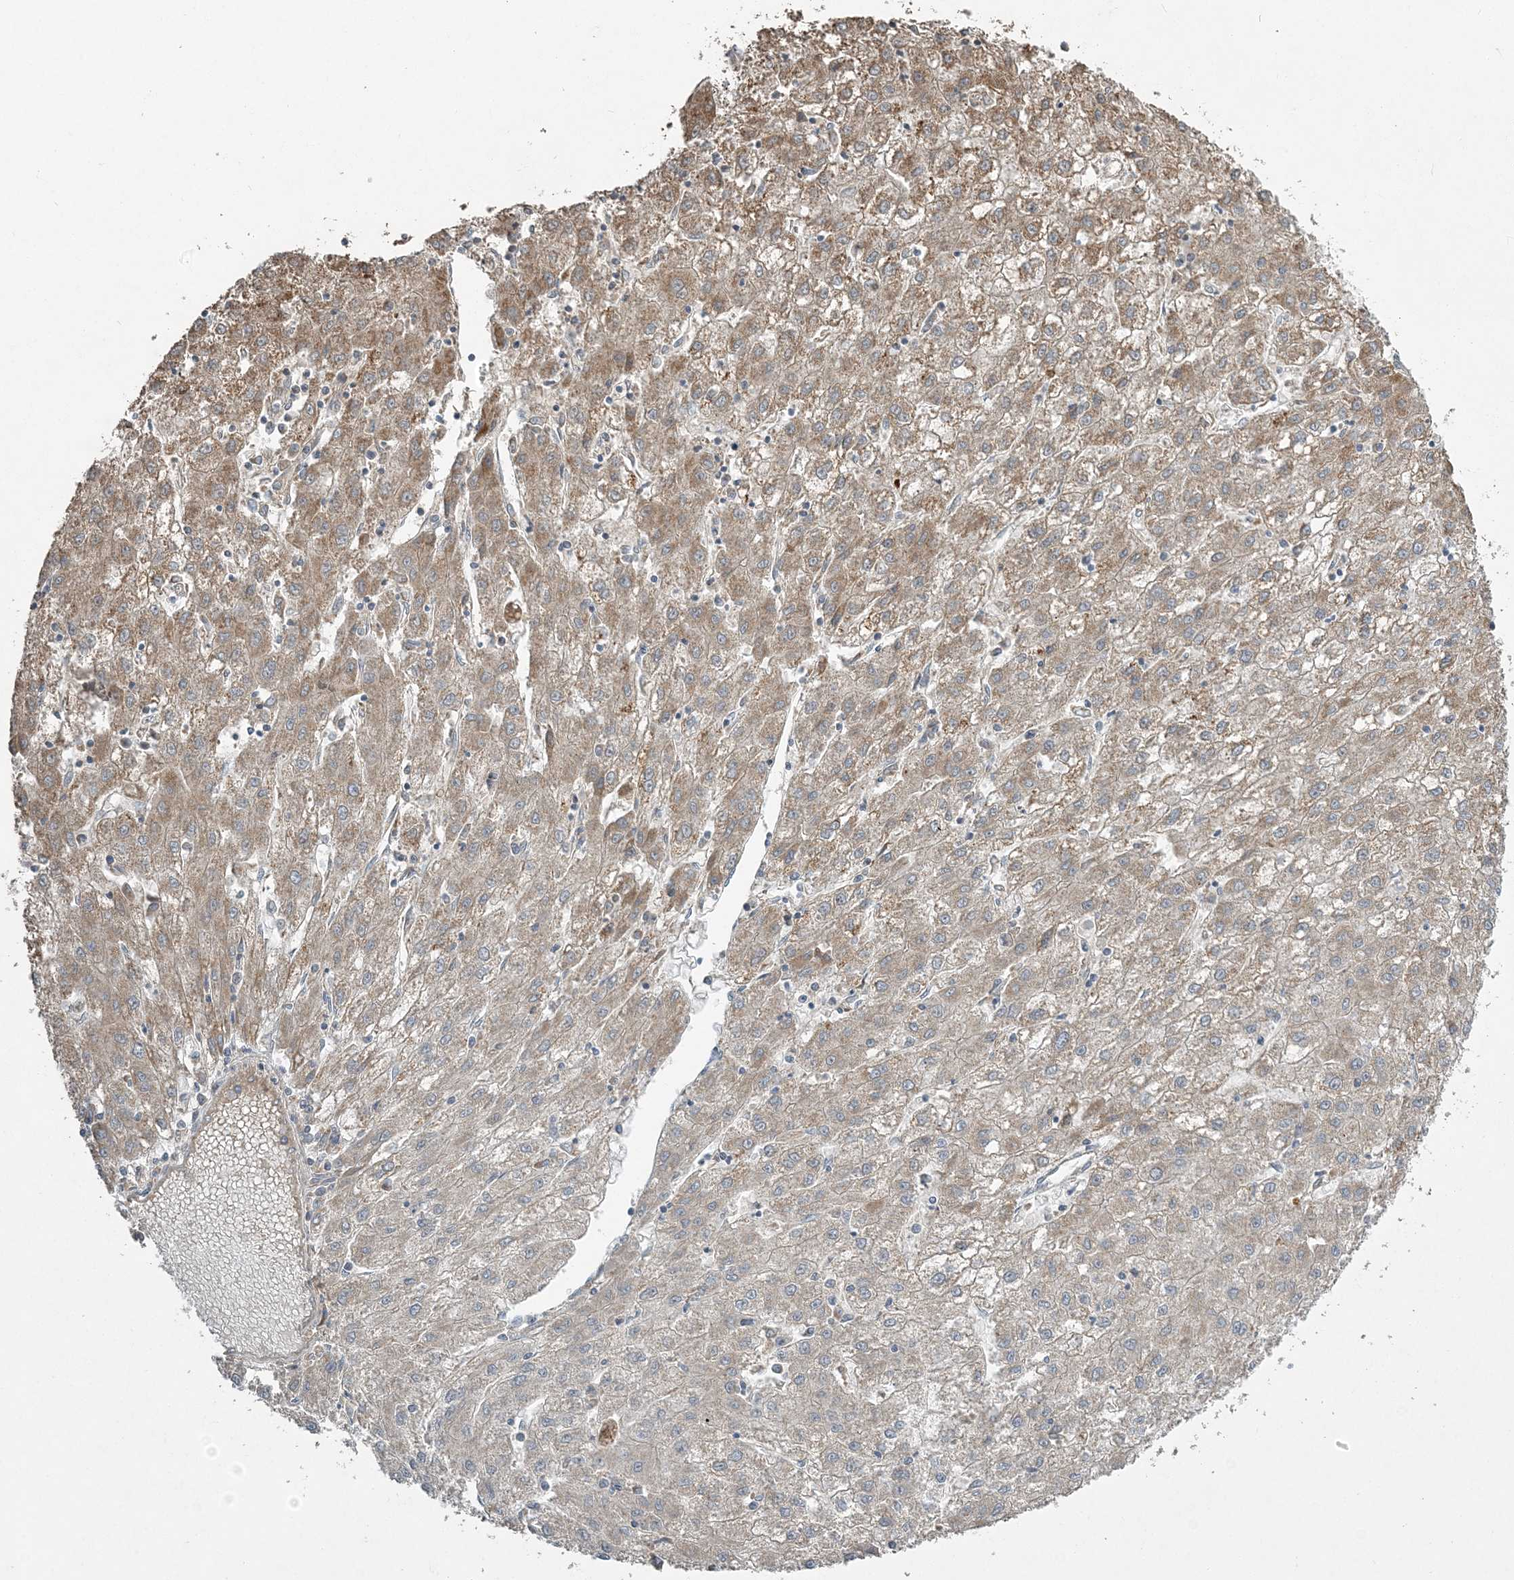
{"staining": {"intensity": "weak", "quantity": ">75%", "location": "cytoplasmic/membranous"}, "tissue": "liver cancer", "cell_type": "Tumor cells", "image_type": "cancer", "snomed": [{"axis": "morphology", "description": "Carcinoma, Hepatocellular, NOS"}, {"axis": "topography", "description": "Liver"}], "caption": "Hepatocellular carcinoma (liver) stained with a brown dye demonstrates weak cytoplasmic/membranous positive staining in about >75% of tumor cells.", "gene": "SLC4A10", "patient": {"sex": "male", "age": 72}}